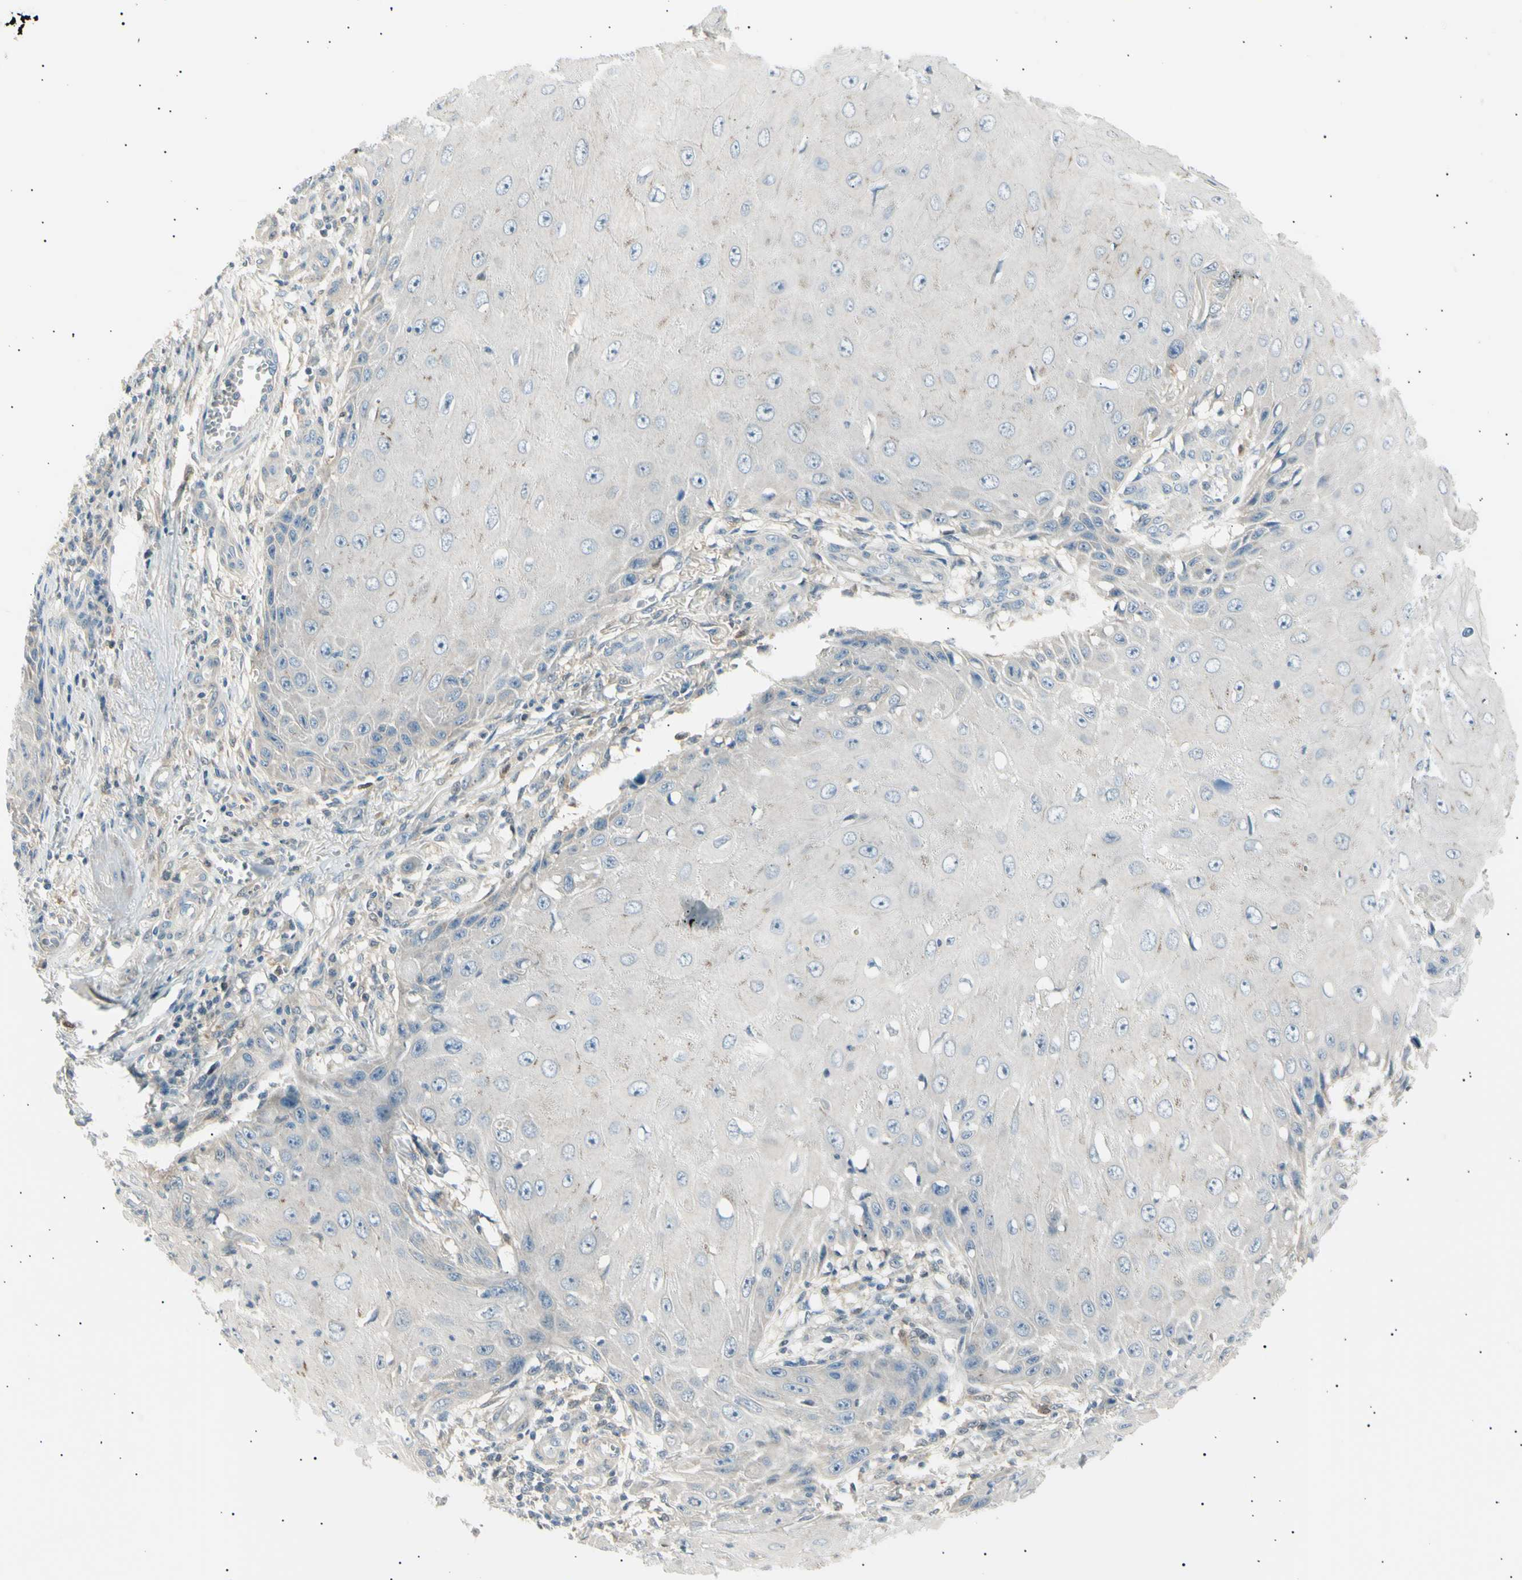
{"staining": {"intensity": "negative", "quantity": "none", "location": "none"}, "tissue": "skin cancer", "cell_type": "Tumor cells", "image_type": "cancer", "snomed": [{"axis": "morphology", "description": "Squamous cell carcinoma, NOS"}, {"axis": "topography", "description": "Skin"}], "caption": "Micrograph shows no significant protein staining in tumor cells of skin cancer (squamous cell carcinoma). (Brightfield microscopy of DAB IHC at high magnification).", "gene": "LHPP", "patient": {"sex": "female", "age": 73}}